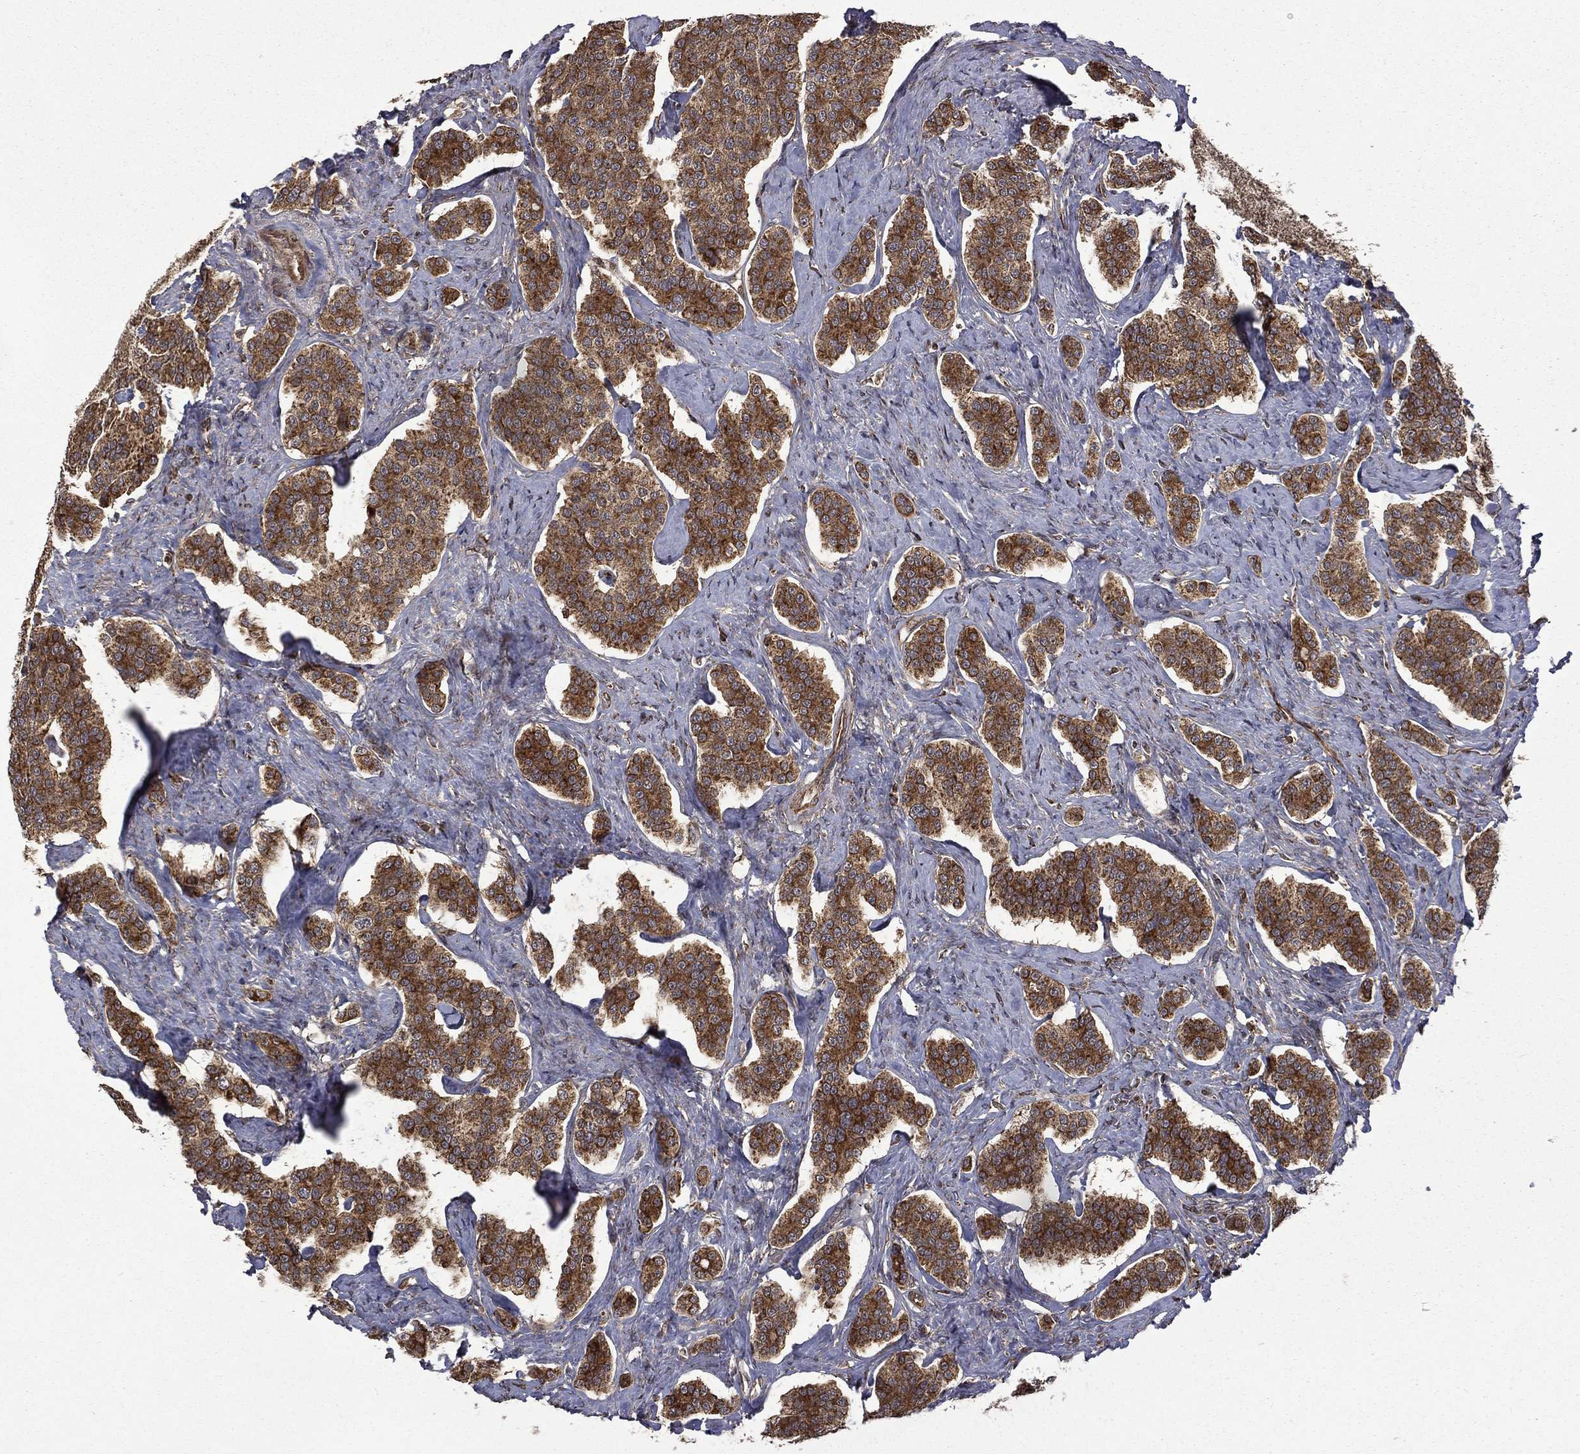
{"staining": {"intensity": "strong", "quantity": ">75%", "location": "cytoplasmic/membranous"}, "tissue": "carcinoid", "cell_type": "Tumor cells", "image_type": "cancer", "snomed": [{"axis": "morphology", "description": "Carcinoid, malignant, NOS"}, {"axis": "topography", "description": "Small intestine"}], "caption": "There is high levels of strong cytoplasmic/membranous staining in tumor cells of carcinoid, as demonstrated by immunohistochemical staining (brown color).", "gene": "GIMAP6", "patient": {"sex": "female", "age": 58}}